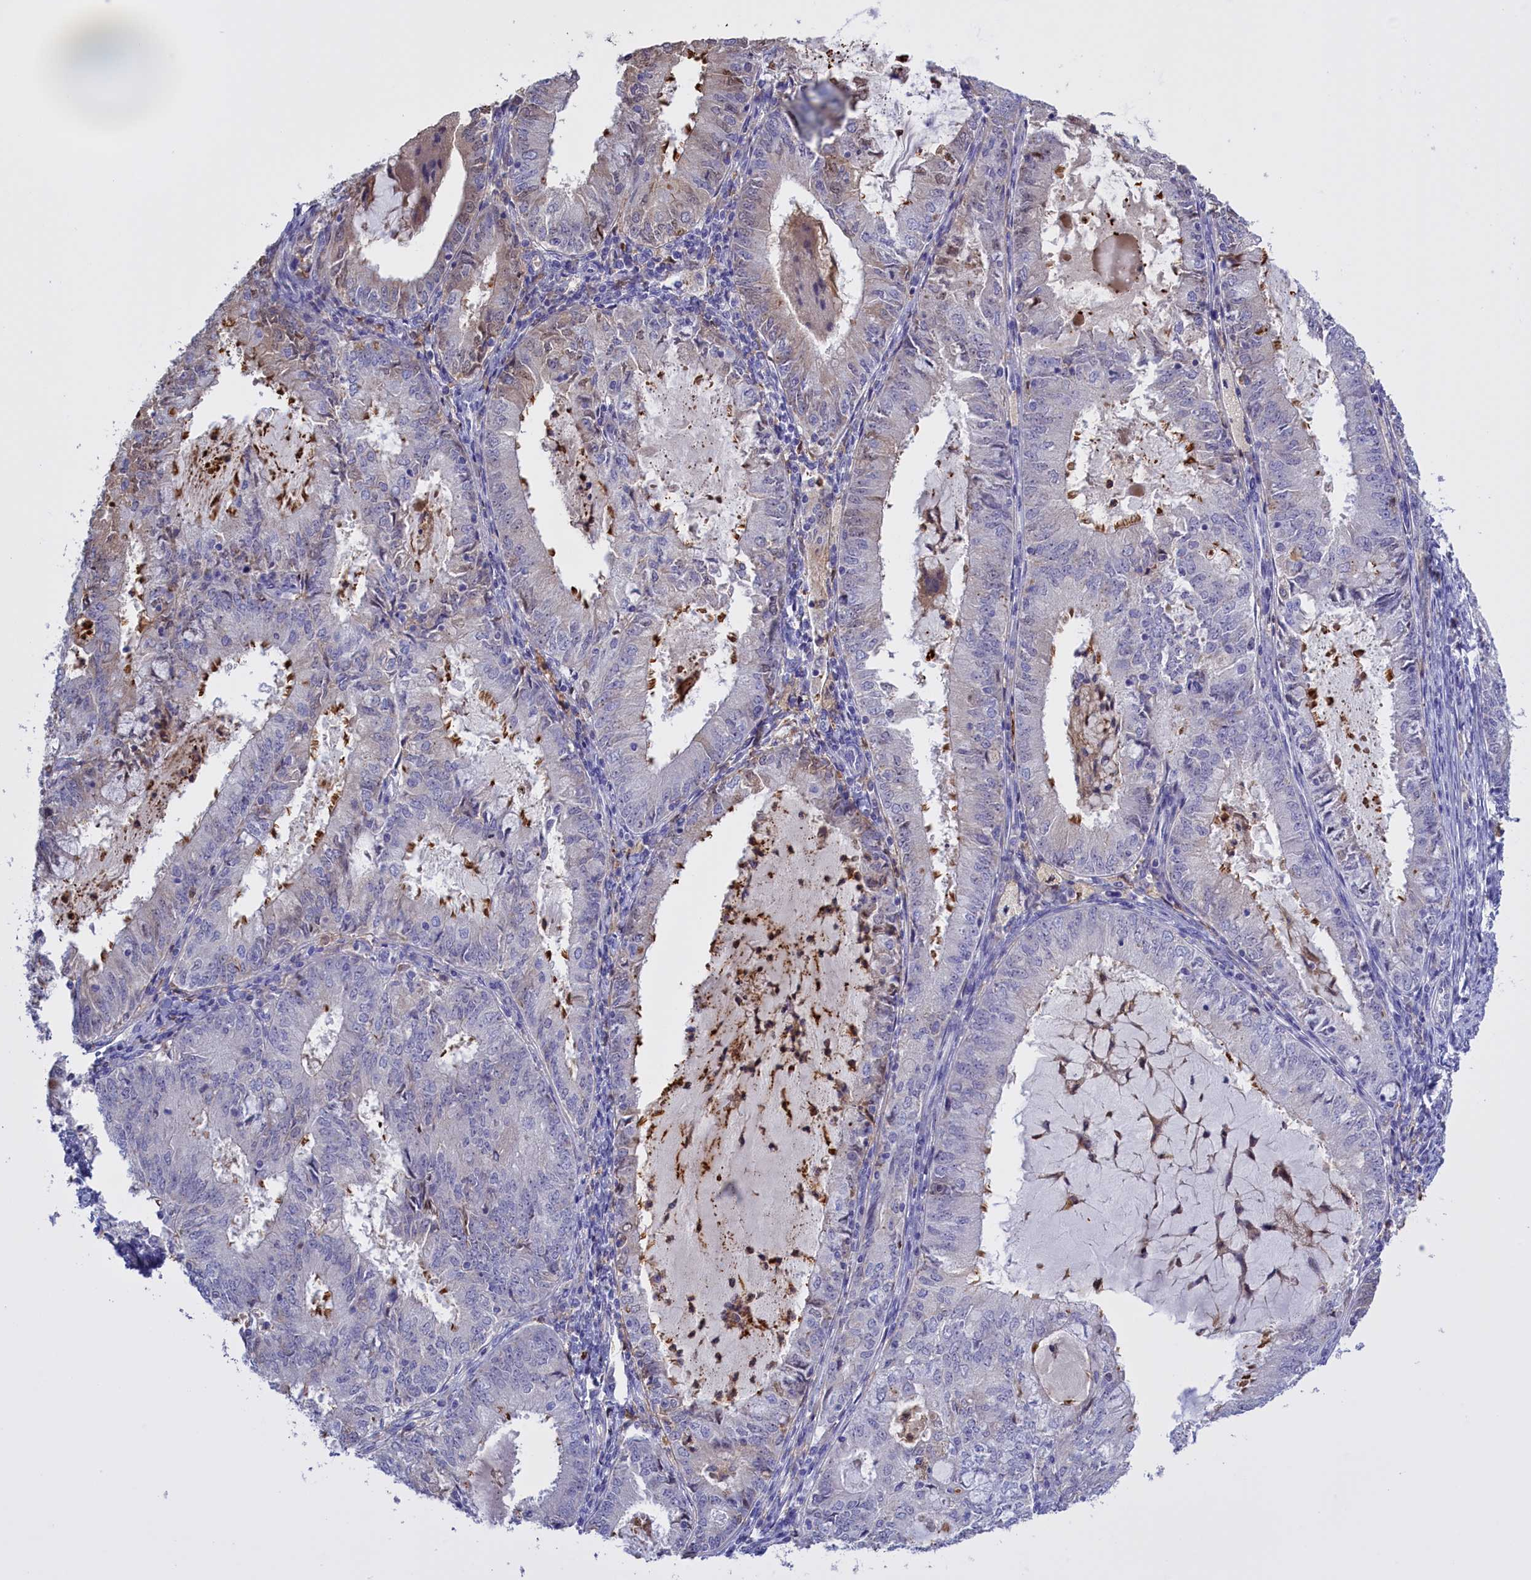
{"staining": {"intensity": "weak", "quantity": "<25%", "location": "cytoplasmic/membranous"}, "tissue": "endometrial cancer", "cell_type": "Tumor cells", "image_type": "cancer", "snomed": [{"axis": "morphology", "description": "Adenocarcinoma, NOS"}, {"axis": "topography", "description": "Endometrium"}], "caption": "Protein analysis of adenocarcinoma (endometrial) displays no significant staining in tumor cells.", "gene": "FAM149B1", "patient": {"sex": "female", "age": 57}}